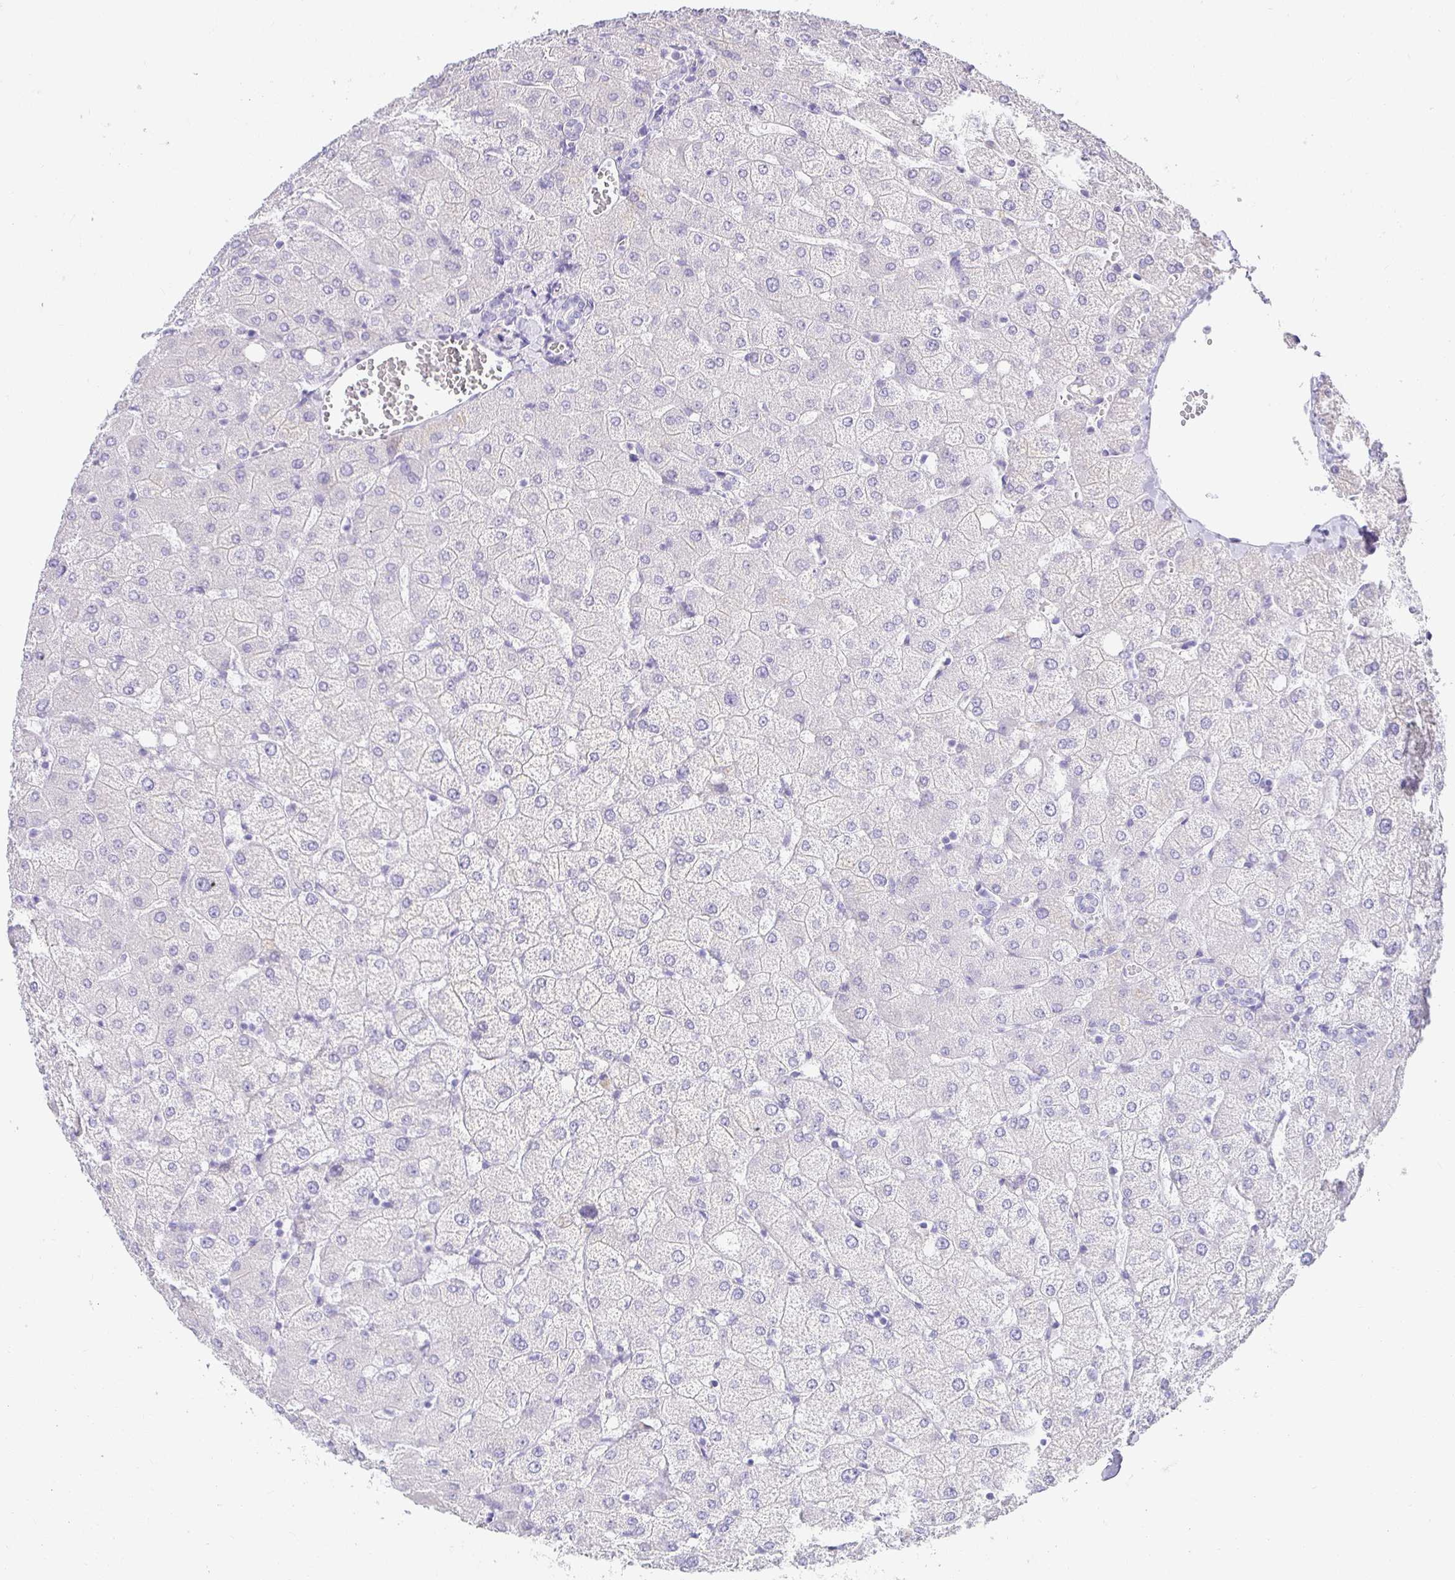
{"staining": {"intensity": "negative", "quantity": "none", "location": "none"}, "tissue": "liver", "cell_type": "Cholangiocytes", "image_type": "normal", "snomed": [{"axis": "morphology", "description": "Normal tissue, NOS"}, {"axis": "topography", "description": "Liver"}], "caption": "Immunohistochemistry of normal liver demonstrates no positivity in cholangiocytes. The staining is performed using DAB (3,3'-diaminobenzidine) brown chromogen with nuclei counter-stained in using hematoxylin.", "gene": "CHAT", "patient": {"sex": "female", "age": 54}}